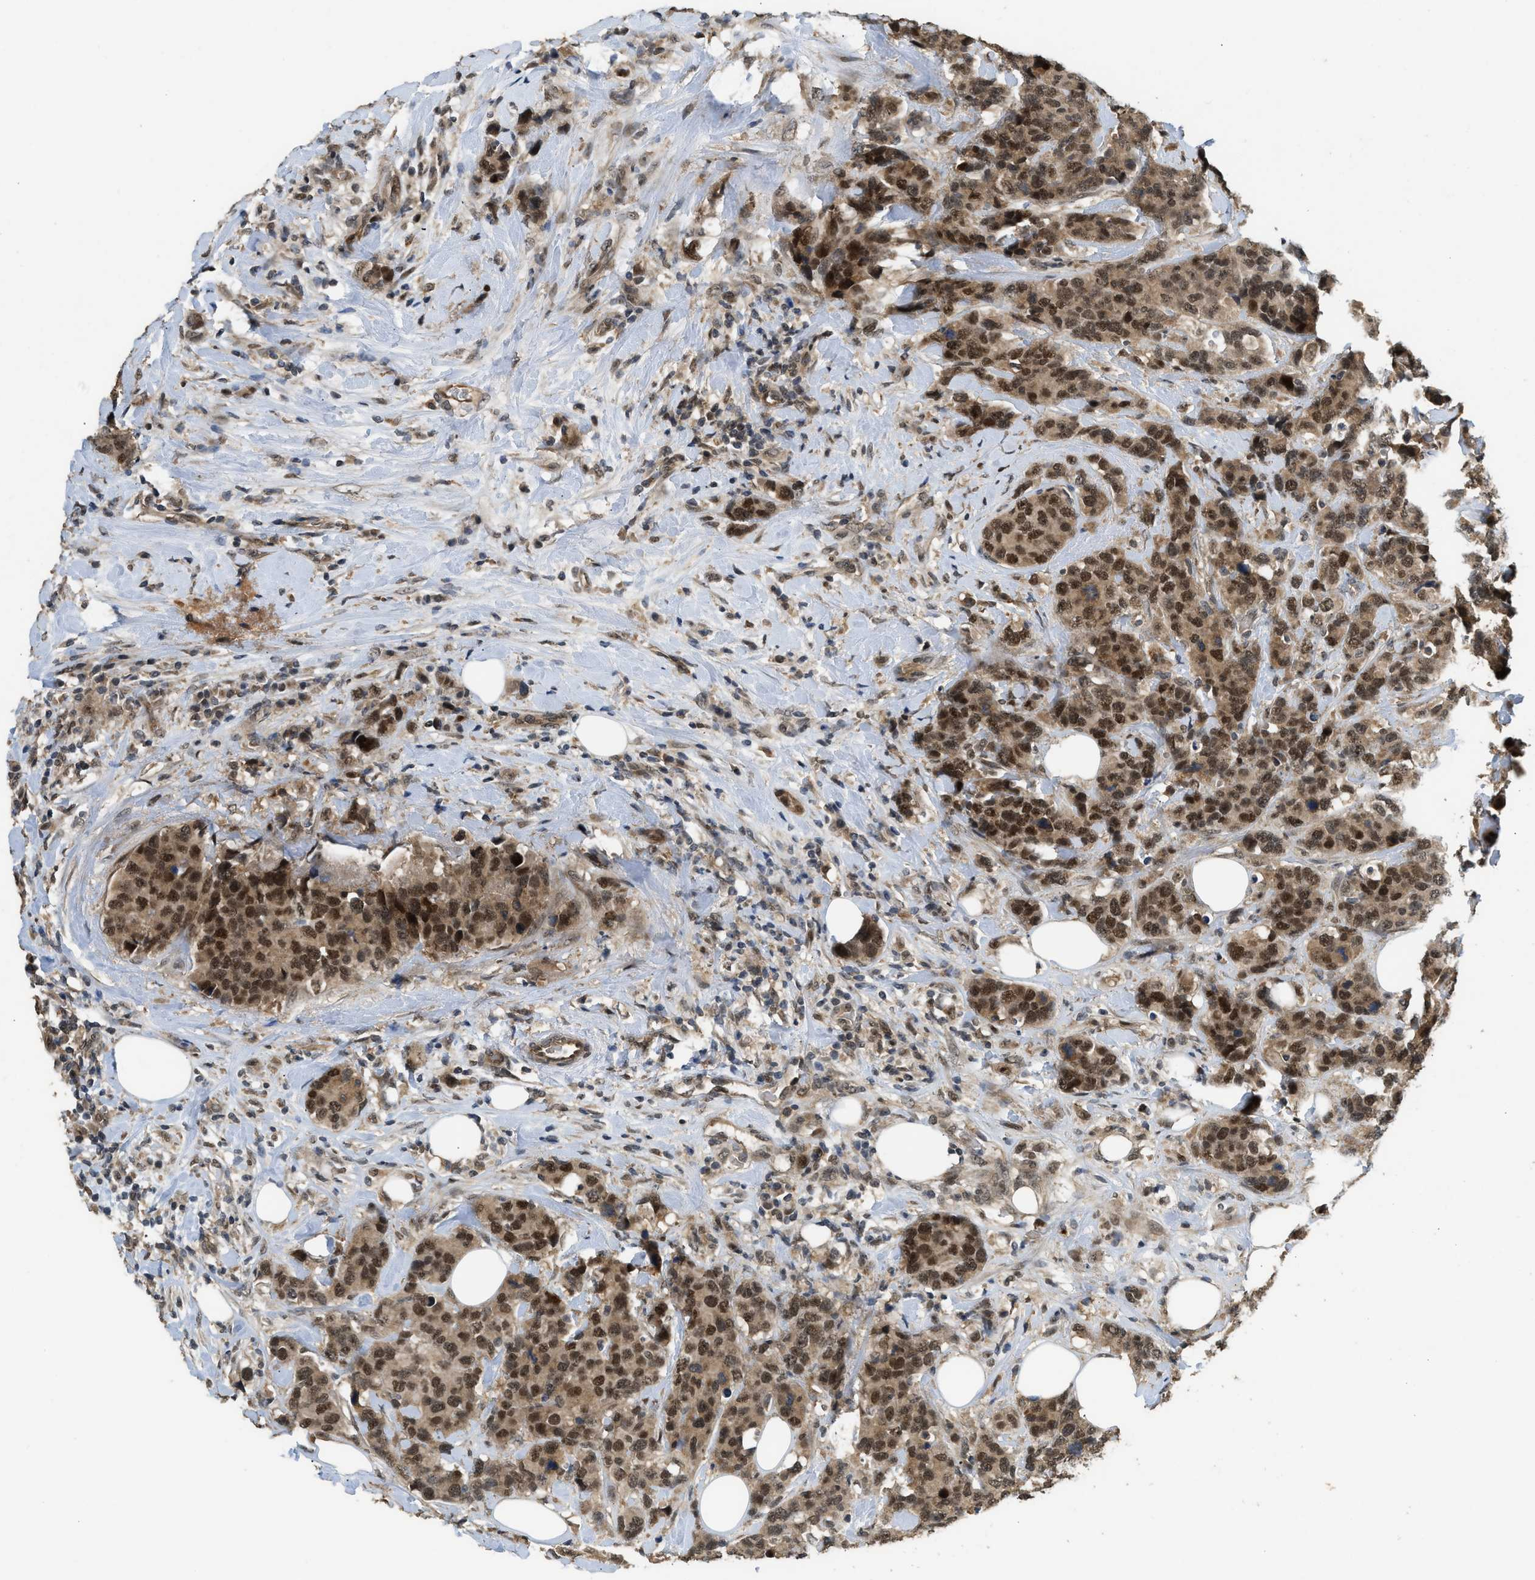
{"staining": {"intensity": "moderate", "quantity": ">75%", "location": "cytoplasmic/membranous,nuclear"}, "tissue": "breast cancer", "cell_type": "Tumor cells", "image_type": "cancer", "snomed": [{"axis": "morphology", "description": "Lobular carcinoma"}, {"axis": "topography", "description": "Breast"}], "caption": "Approximately >75% of tumor cells in human lobular carcinoma (breast) display moderate cytoplasmic/membranous and nuclear protein positivity as visualized by brown immunohistochemical staining.", "gene": "GET1", "patient": {"sex": "female", "age": 59}}